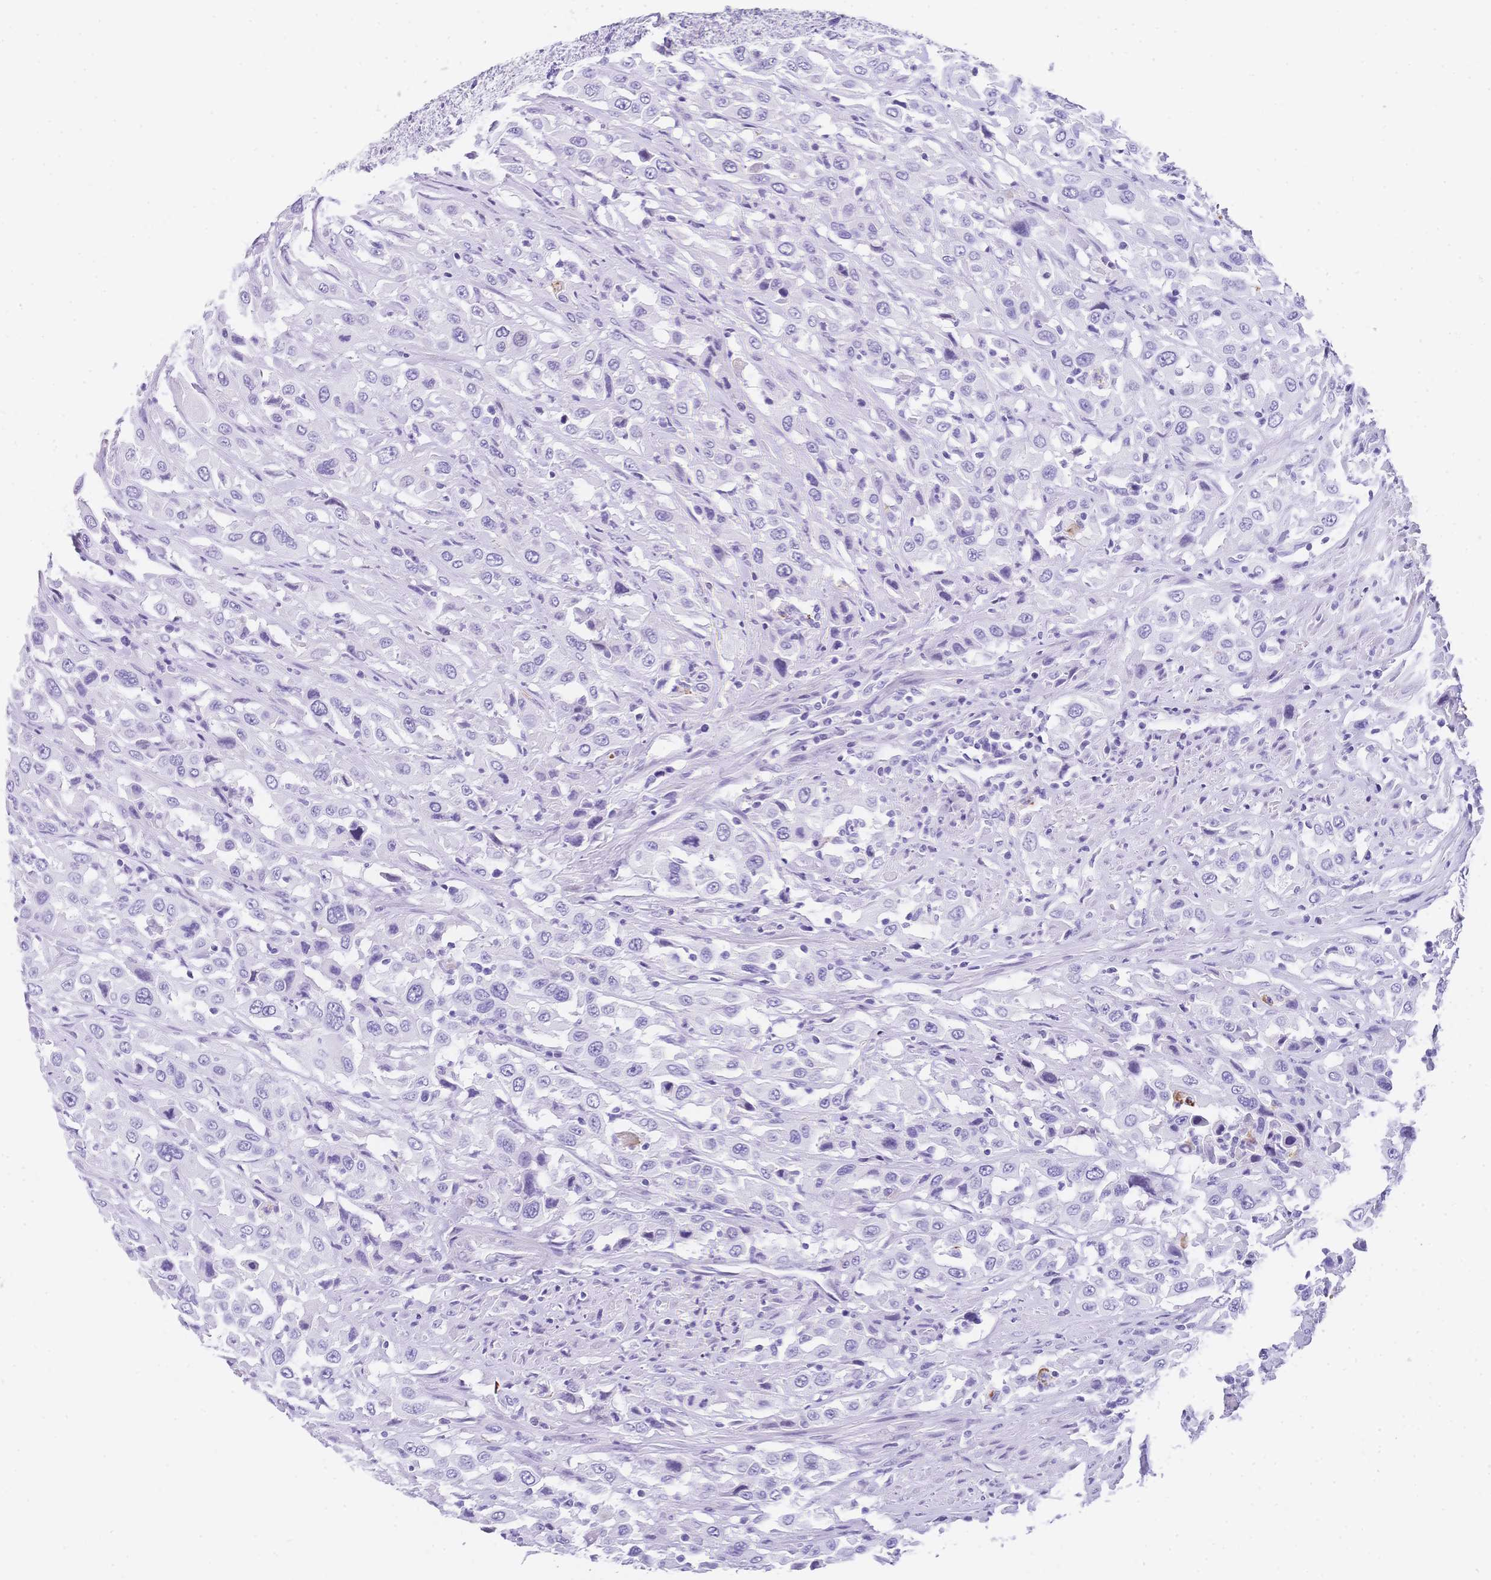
{"staining": {"intensity": "negative", "quantity": "none", "location": "none"}, "tissue": "urothelial cancer", "cell_type": "Tumor cells", "image_type": "cancer", "snomed": [{"axis": "morphology", "description": "Urothelial carcinoma, High grade"}, {"axis": "topography", "description": "Urinary bladder"}], "caption": "High magnification brightfield microscopy of urothelial cancer stained with DAB (3,3'-diaminobenzidine) (brown) and counterstained with hematoxylin (blue): tumor cells show no significant positivity. (DAB (3,3'-diaminobenzidine) immunohistochemistry visualized using brightfield microscopy, high magnification).", "gene": "MUC21", "patient": {"sex": "male", "age": 61}}